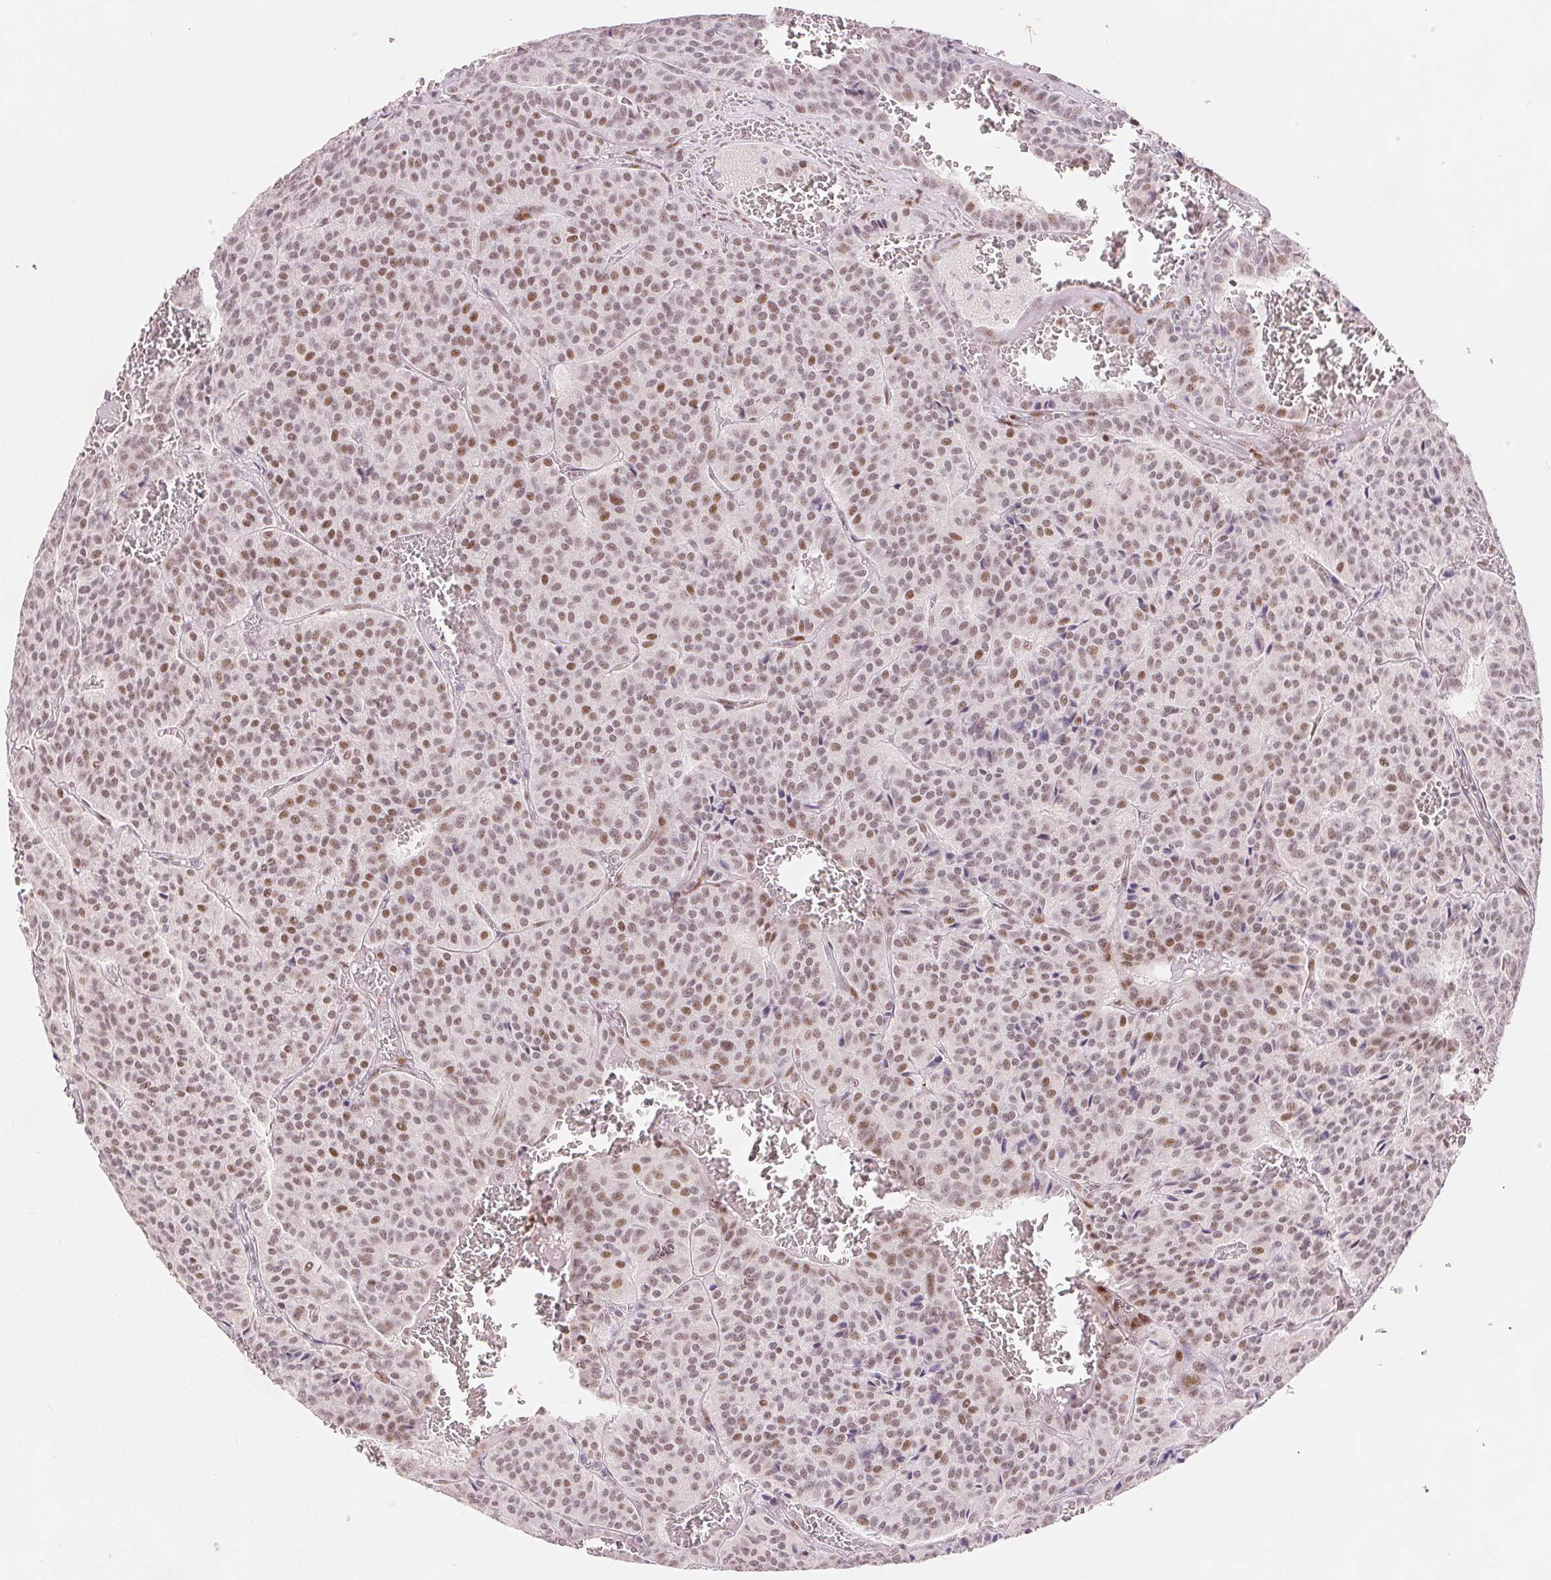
{"staining": {"intensity": "moderate", "quantity": "25%-75%", "location": "nuclear"}, "tissue": "carcinoid", "cell_type": "Tumor cells", "image_type": "cancer", "snomed": [{"axis": "morphology", "description": "Carcinoid, malignant, NOS"}, {"axis": "topography", "description": "Lung"}], "caption": "Human carcinoid stained with a protein marker displays moderate staining in tumor cells.", "gene": "ZNF703", "patient": {"sex": "male", "age": 70}}